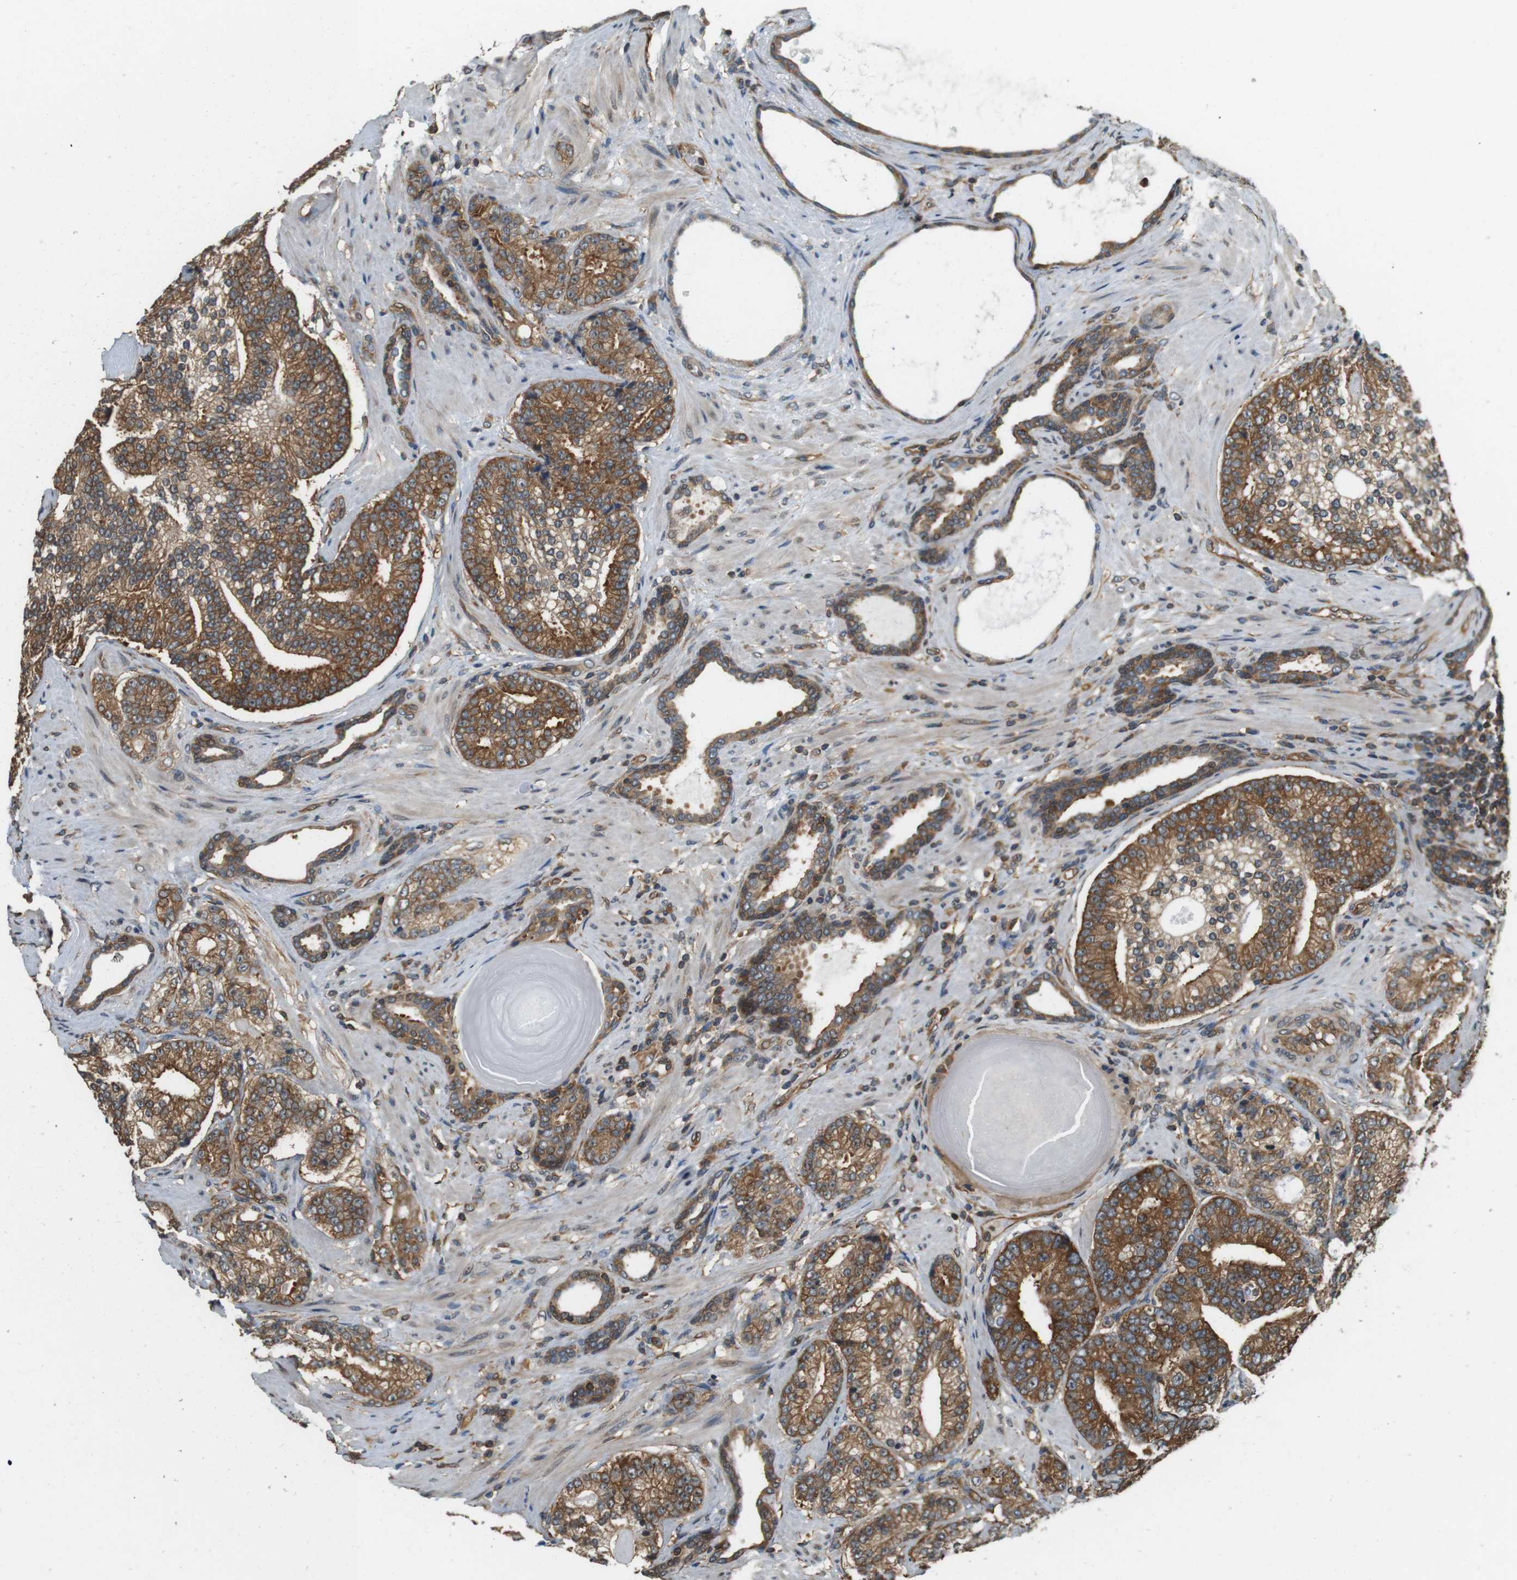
{"staining": {"intensity": "moderate", "quantity": ">75%", "location": "cytoplasmic/membranous"}, "tissue": "prostate cancer", "cell_type": "Tumor cells", "image_type": "cancer", "snomed": [{"axis": "morphology", "description": "Adenocarcinoma, High grade"}, {"axis": "topography", "description": "Prostate"}], "caption": "High-power microscopy captured an immunohistochemistry histopathology image of prostate high-grade adenocarcinoma, revealing moderate cytoplasmic/membranous positivity in approximately >75% of tumor cells.", "gene": "PA2G4", "patient": {"sex": "male", "age": 61}}